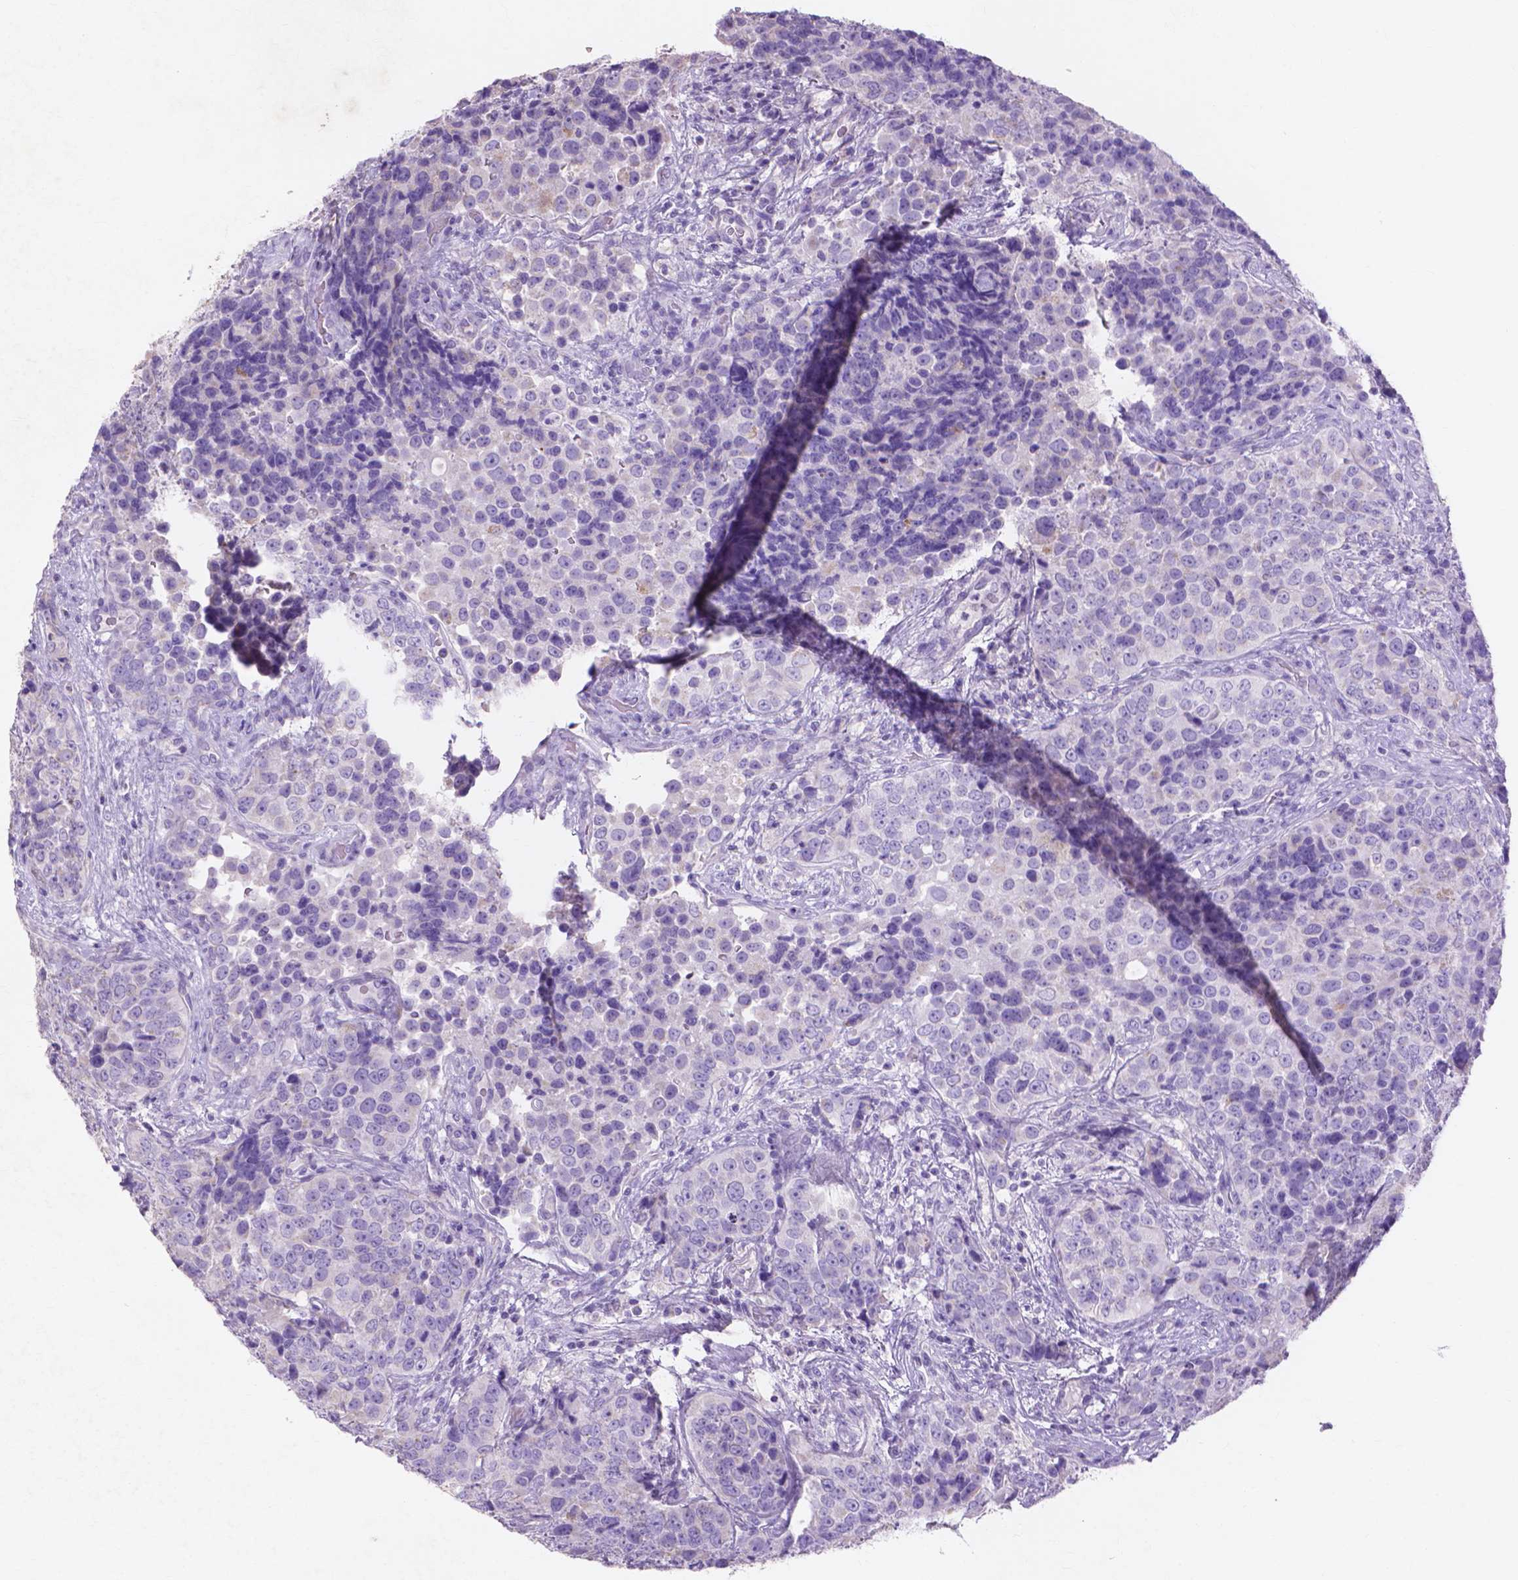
{"staining": {"intensity": "negative", "quantity": "none", "location": "none"}, "tissue": "urothelial cancer", "cell_type": "Tumor cells", "image_type": "cancer", "snomed": [{"axis": "morphology", "description": "Urothelial carcinoma, NOS"}, {"axis": "topography", "description": "Urinary bladder"}], "caption": "Immunohistochemistry (IHC) of human urothelial cancer displays no positivity in tumor cells.", "gene": "MMP11", "patient": {"sex": "male", "age": 52}}